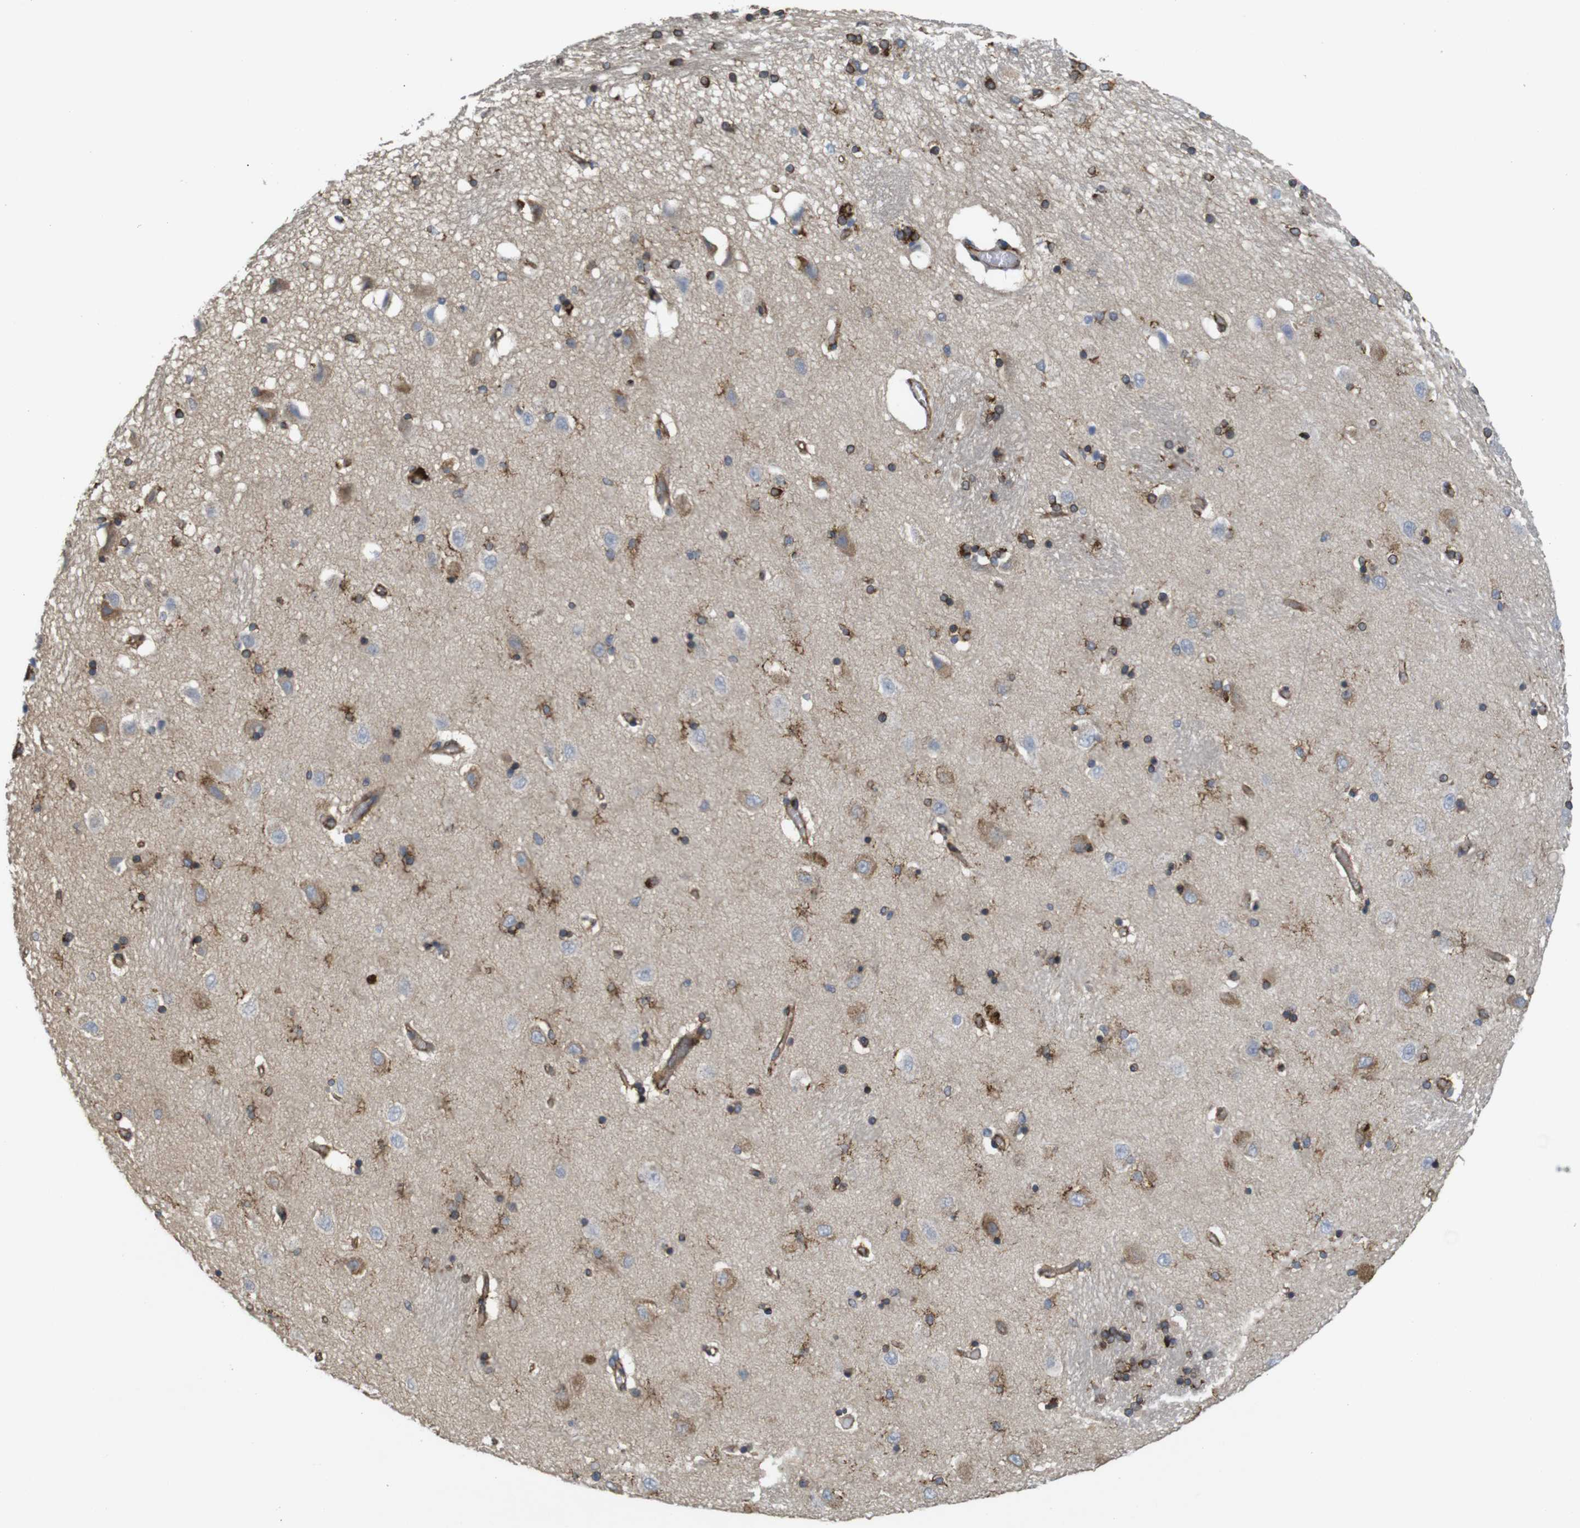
{"staining": {"intensity": "strong", "quantity": "25%-75%", "location": "cytoplasmic/membranous"}, "tissue": "hippocampus", "cell_type": "Glial cells", "image_type": "normal", "snomed": [{"axis": "morphology", "description": "Normal tissue, NOS"}, {"axis": "topography", "description": "Hippocampus"}], "caption": "Protein staining exhibits strong cytoplasmic/membranous positivity in approximately 25%-75% of glial cells in benign hippocampus.", "gene": "PCNX2", "patient": {"sex": "female", "age": 54}}